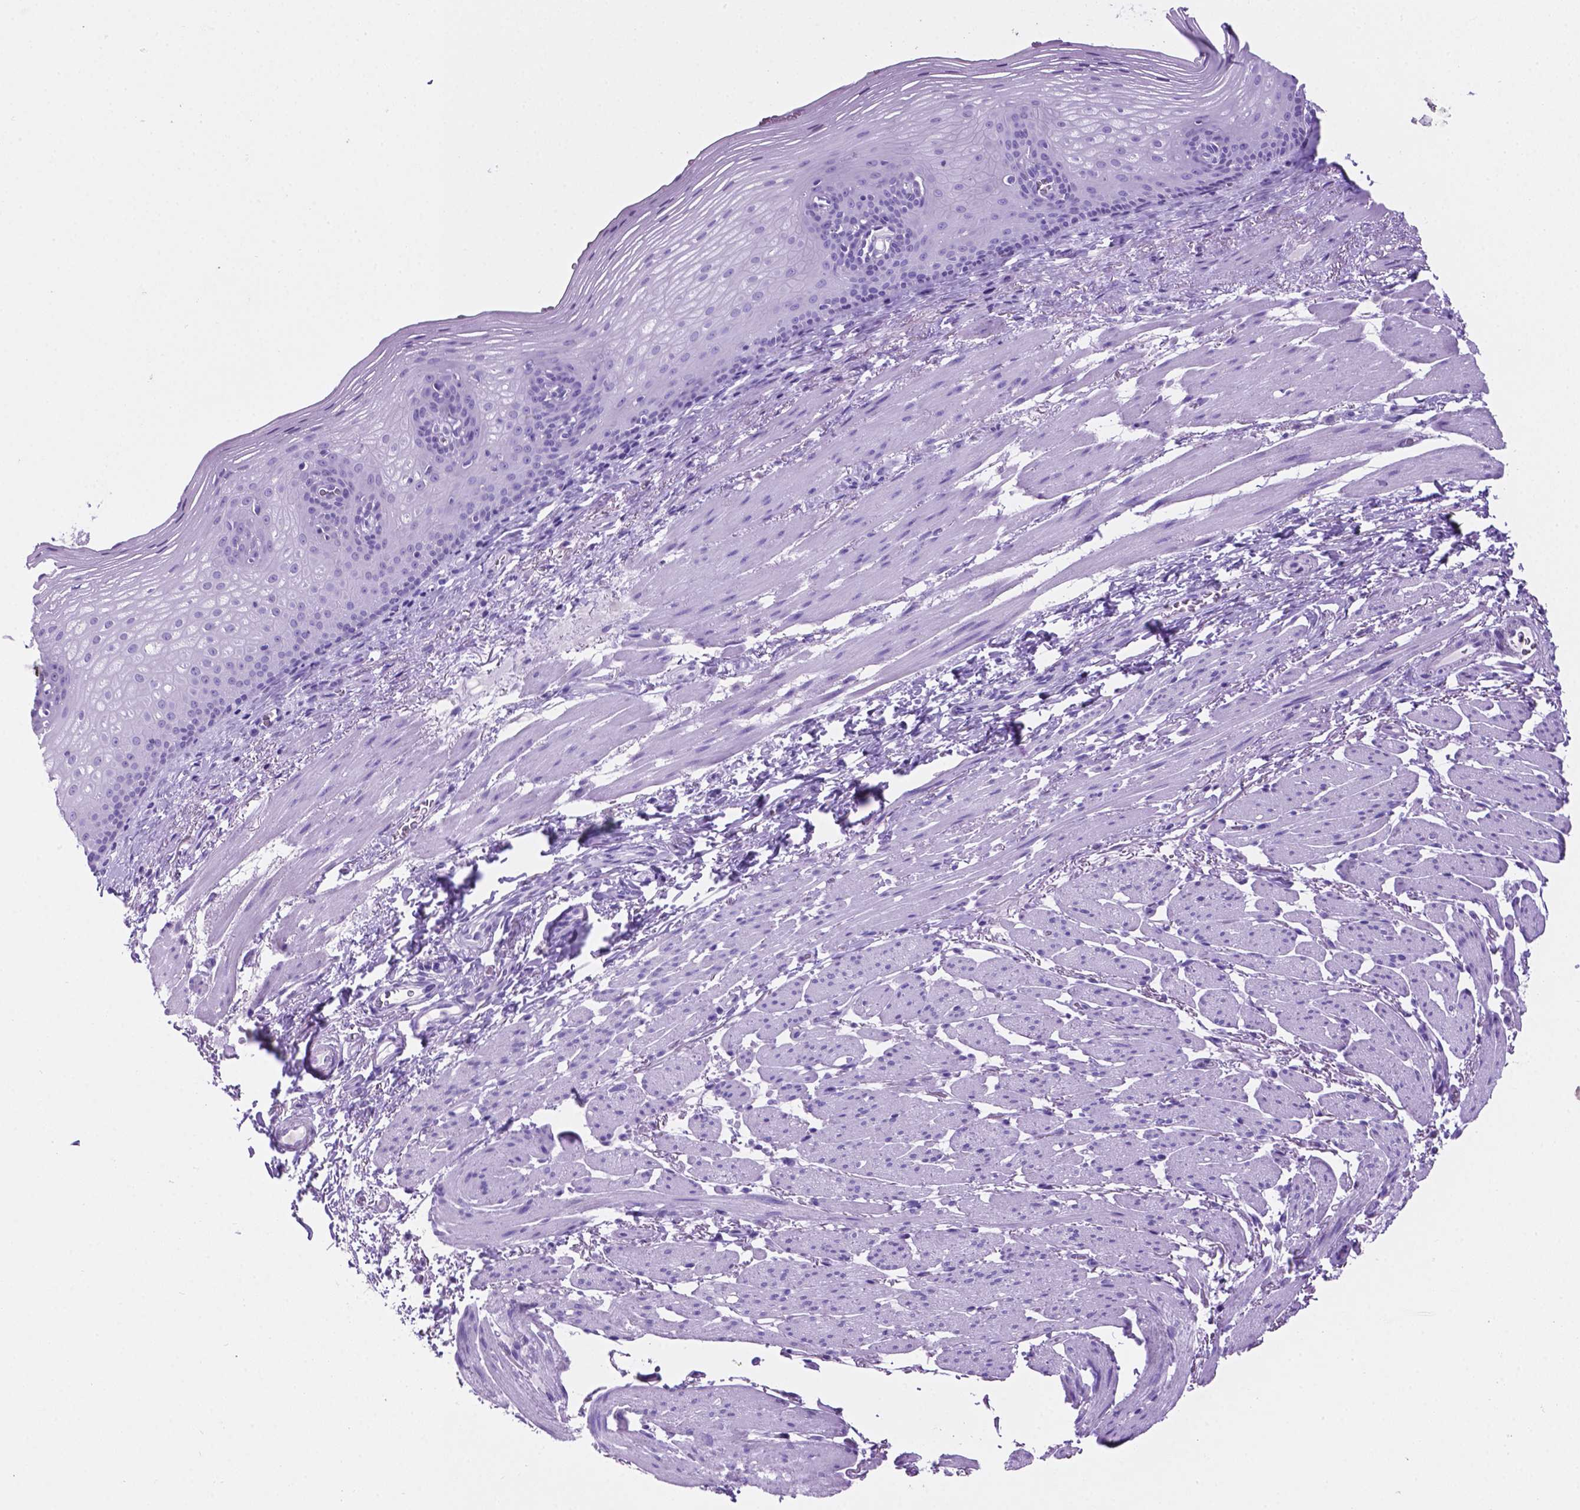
{"staining": {"intensity": "negative", "quantity": "none", "location": "none"}, "tissue": "esophagus", "cell_type": "Squamous epithelial cells", "image_type": "normal", "snomed": [{"axis": "morphology", "description": "Normal tissue, NOS"}, {"axis": "topography", "description": "Esophagus"}], "caption": "This is a photomicrograph of immunohistochemistry (IHC) staining of benign esophagus, which shows no expression in squamous epithelial cells.", "gene": "C17orf107", "patient": {"sex": "male", "age": 76}}